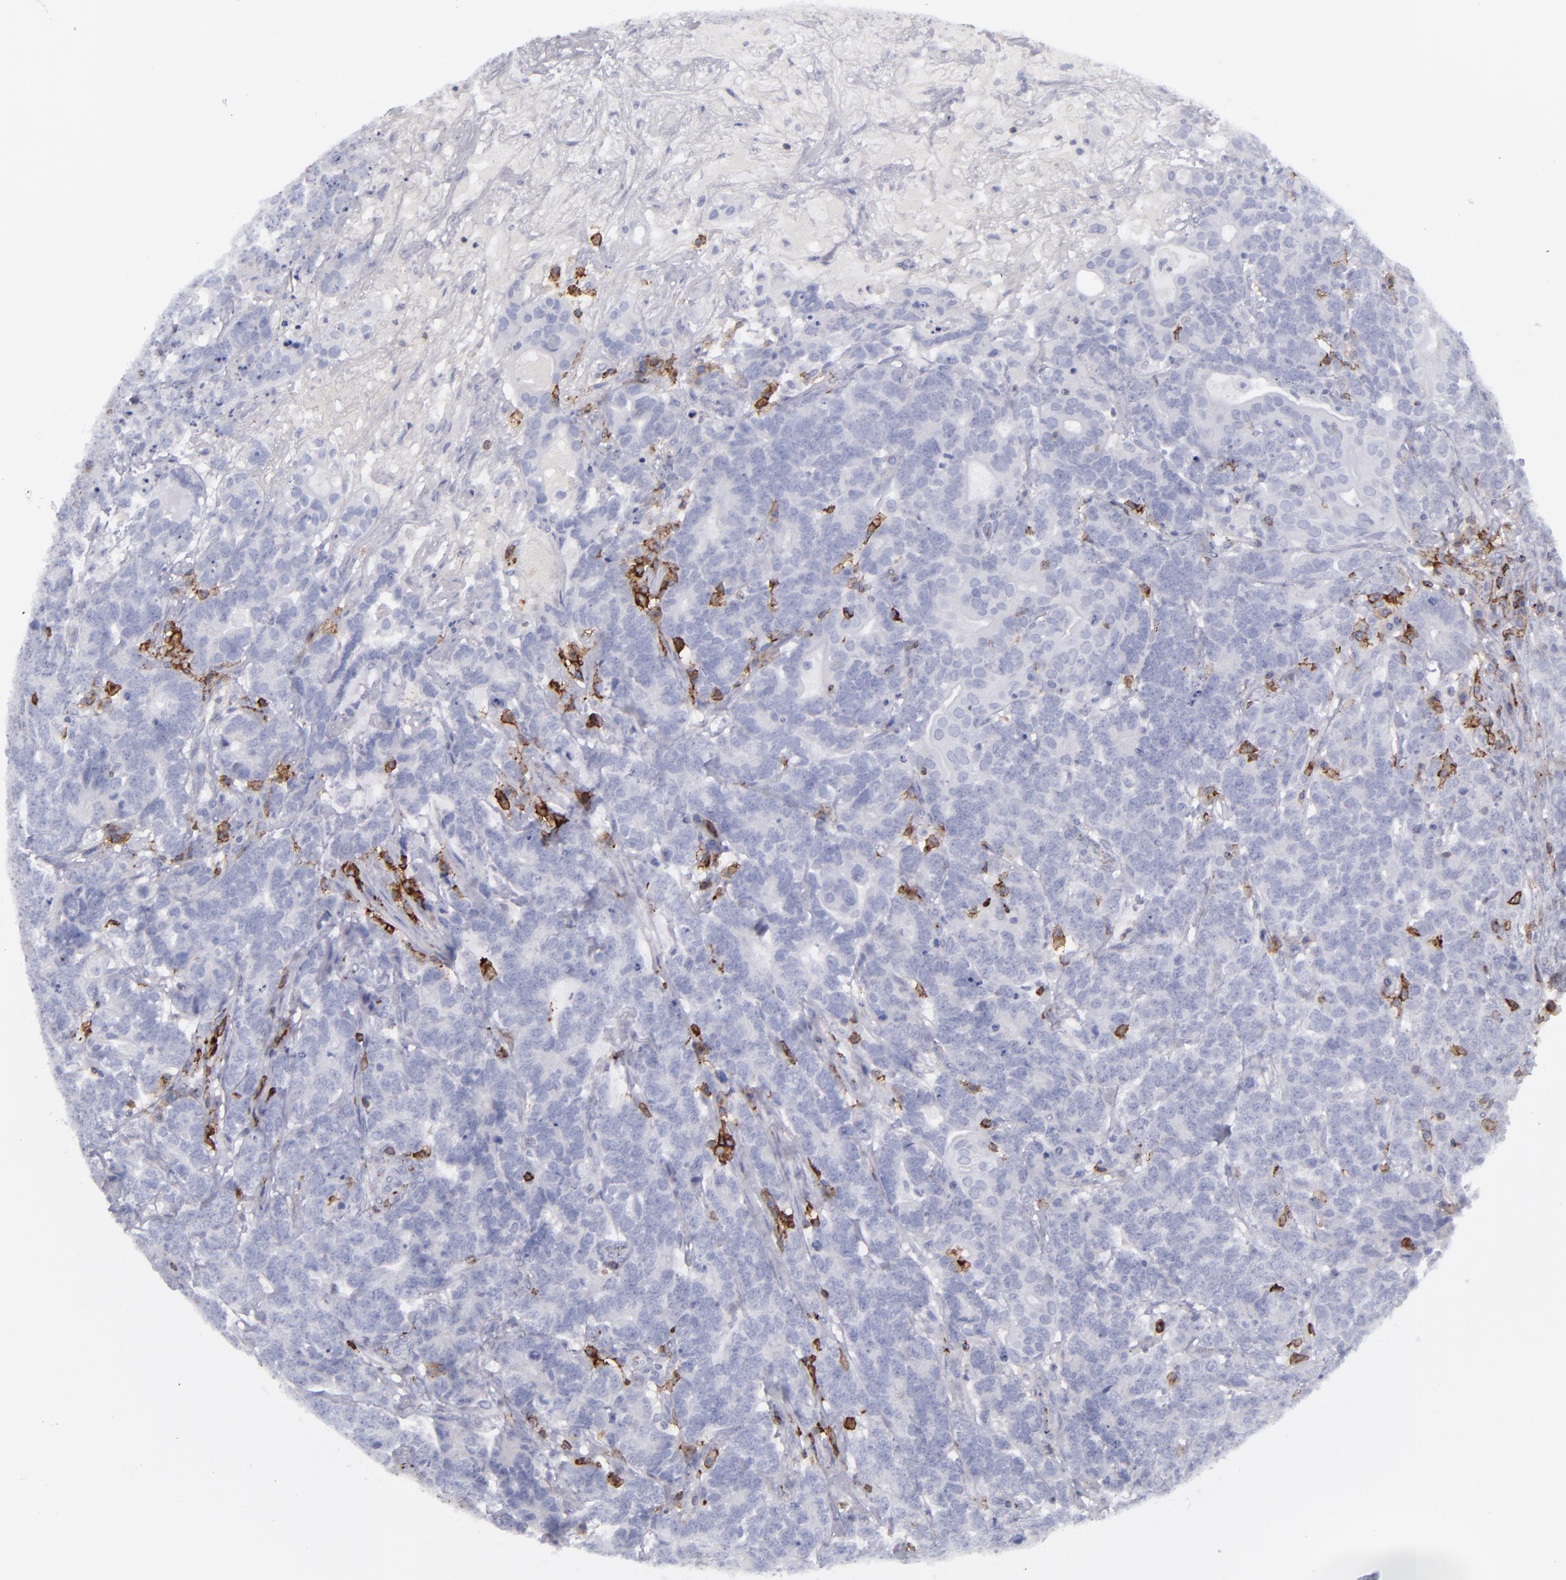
{"staining": {"intensity": "negative", "quantity": "none", "location": "none"}, "tissue": "testis cancer", "cell_type": "Tumor cells", "image_type": "cancer", "snomed": [{"axis": "morphology", "description": "Carcinoma, Embryonal, NOS"}, {"axis": "topography", "description": "Testis"}], "caption": "Immunohistochemistry (IHC) of testis cancer (embryonal carcinoma) shows no staining in tumor cells.", "gene": "CD27", "patient": {"sex": "male", "age": 26}}